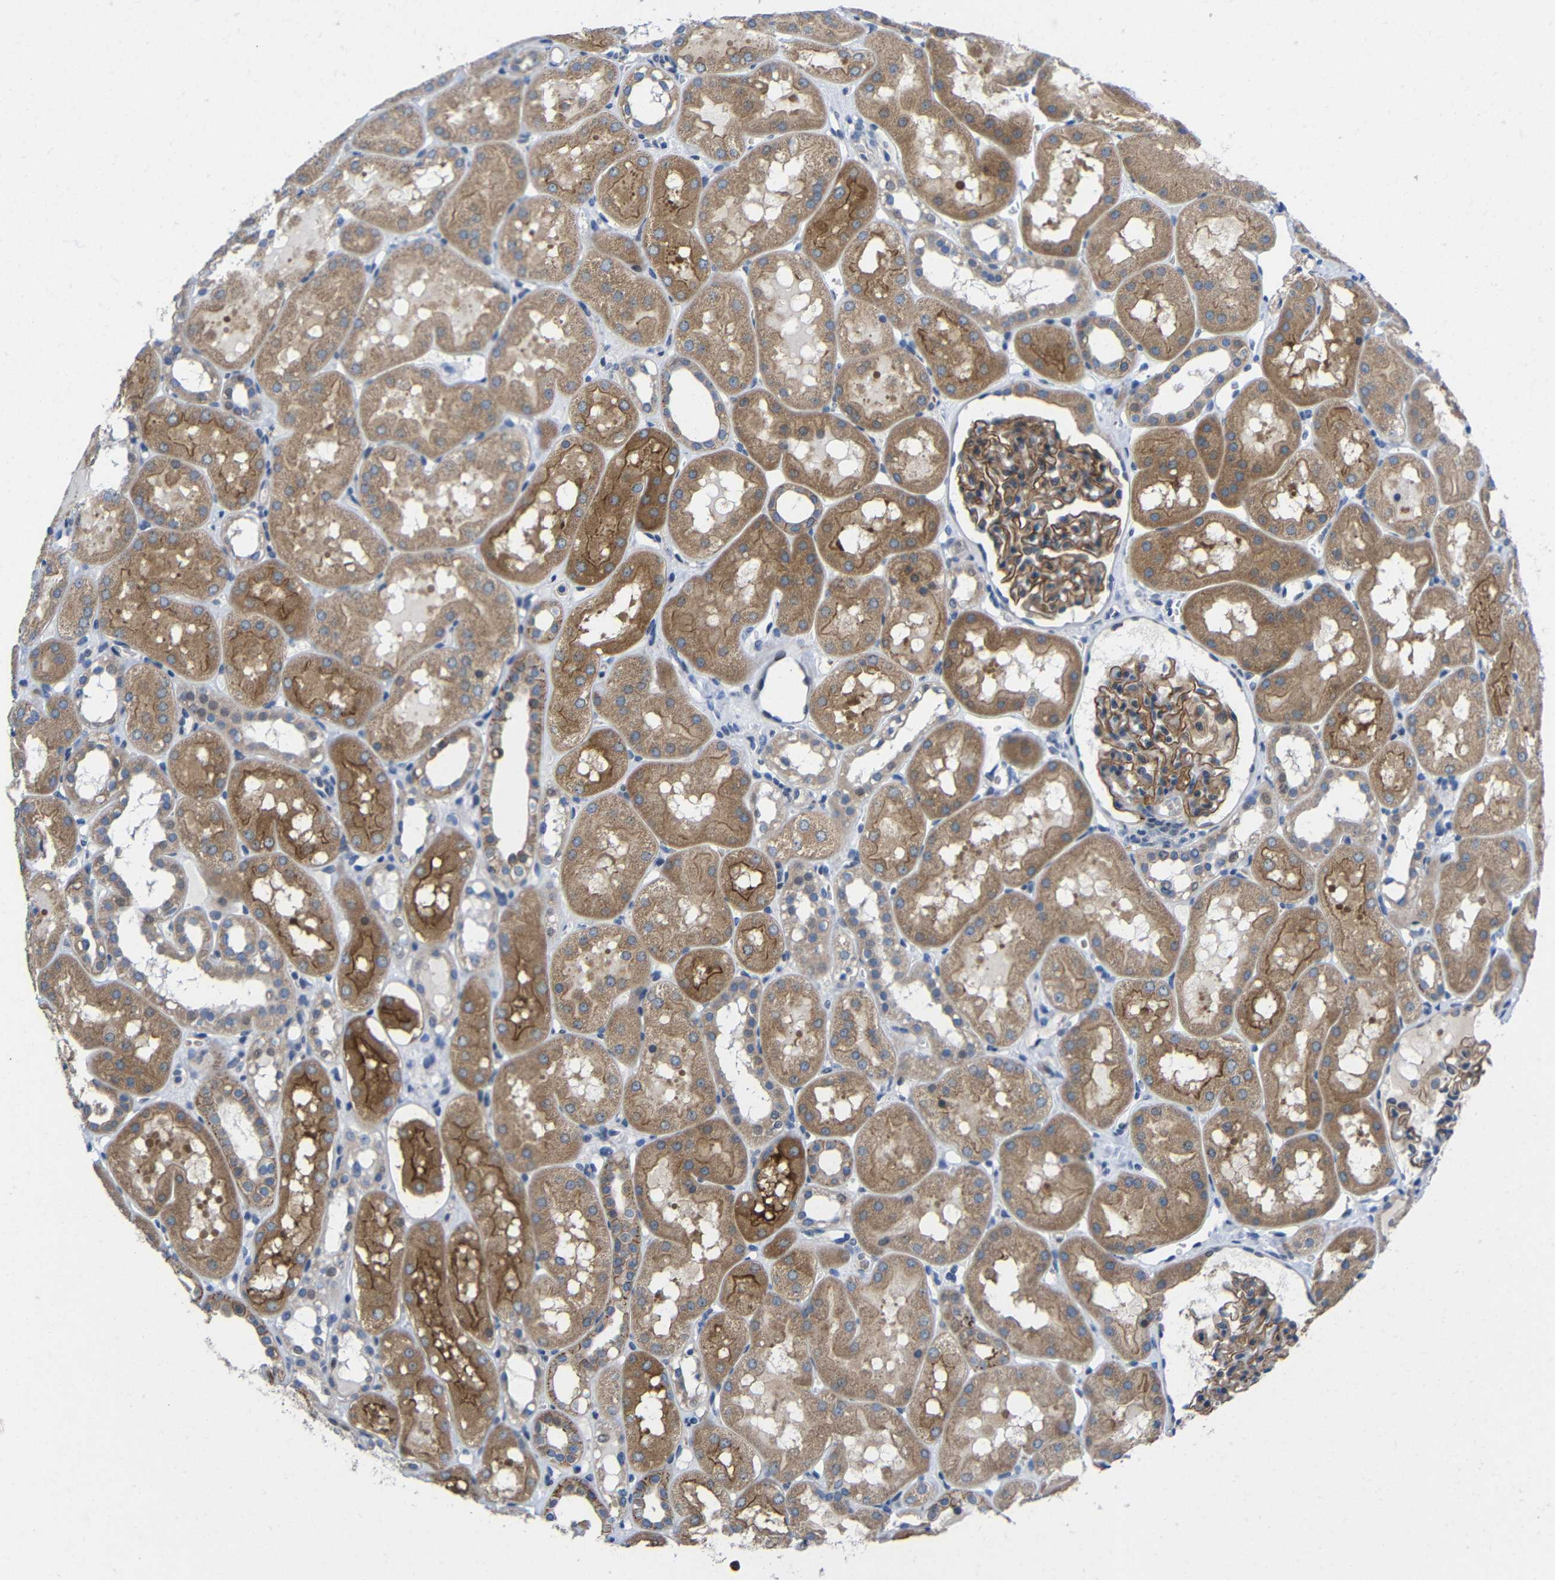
{"staining": {"intensity": "moderate", "quantity": ">75%", "location": "cytoplasmic/membranous"}, "tissue": "kidney", "cell_type": "Cells in glomeruli", "image_type": "normal", "snomed": [{"axis": "morphology", "description": "Normal tissue, NOS"}, {"axis": "topography", "description": "Kidney"}, {"axis": "topography", "description": "Urinary bladder"}], "caption": "The immunohistochemical stain shows moderate cytoplasmic/membranous expression in cells in glomeruli of normal kidney.", "gene": "CMTM1", "patient": {"sex": "male", "age": 16}}